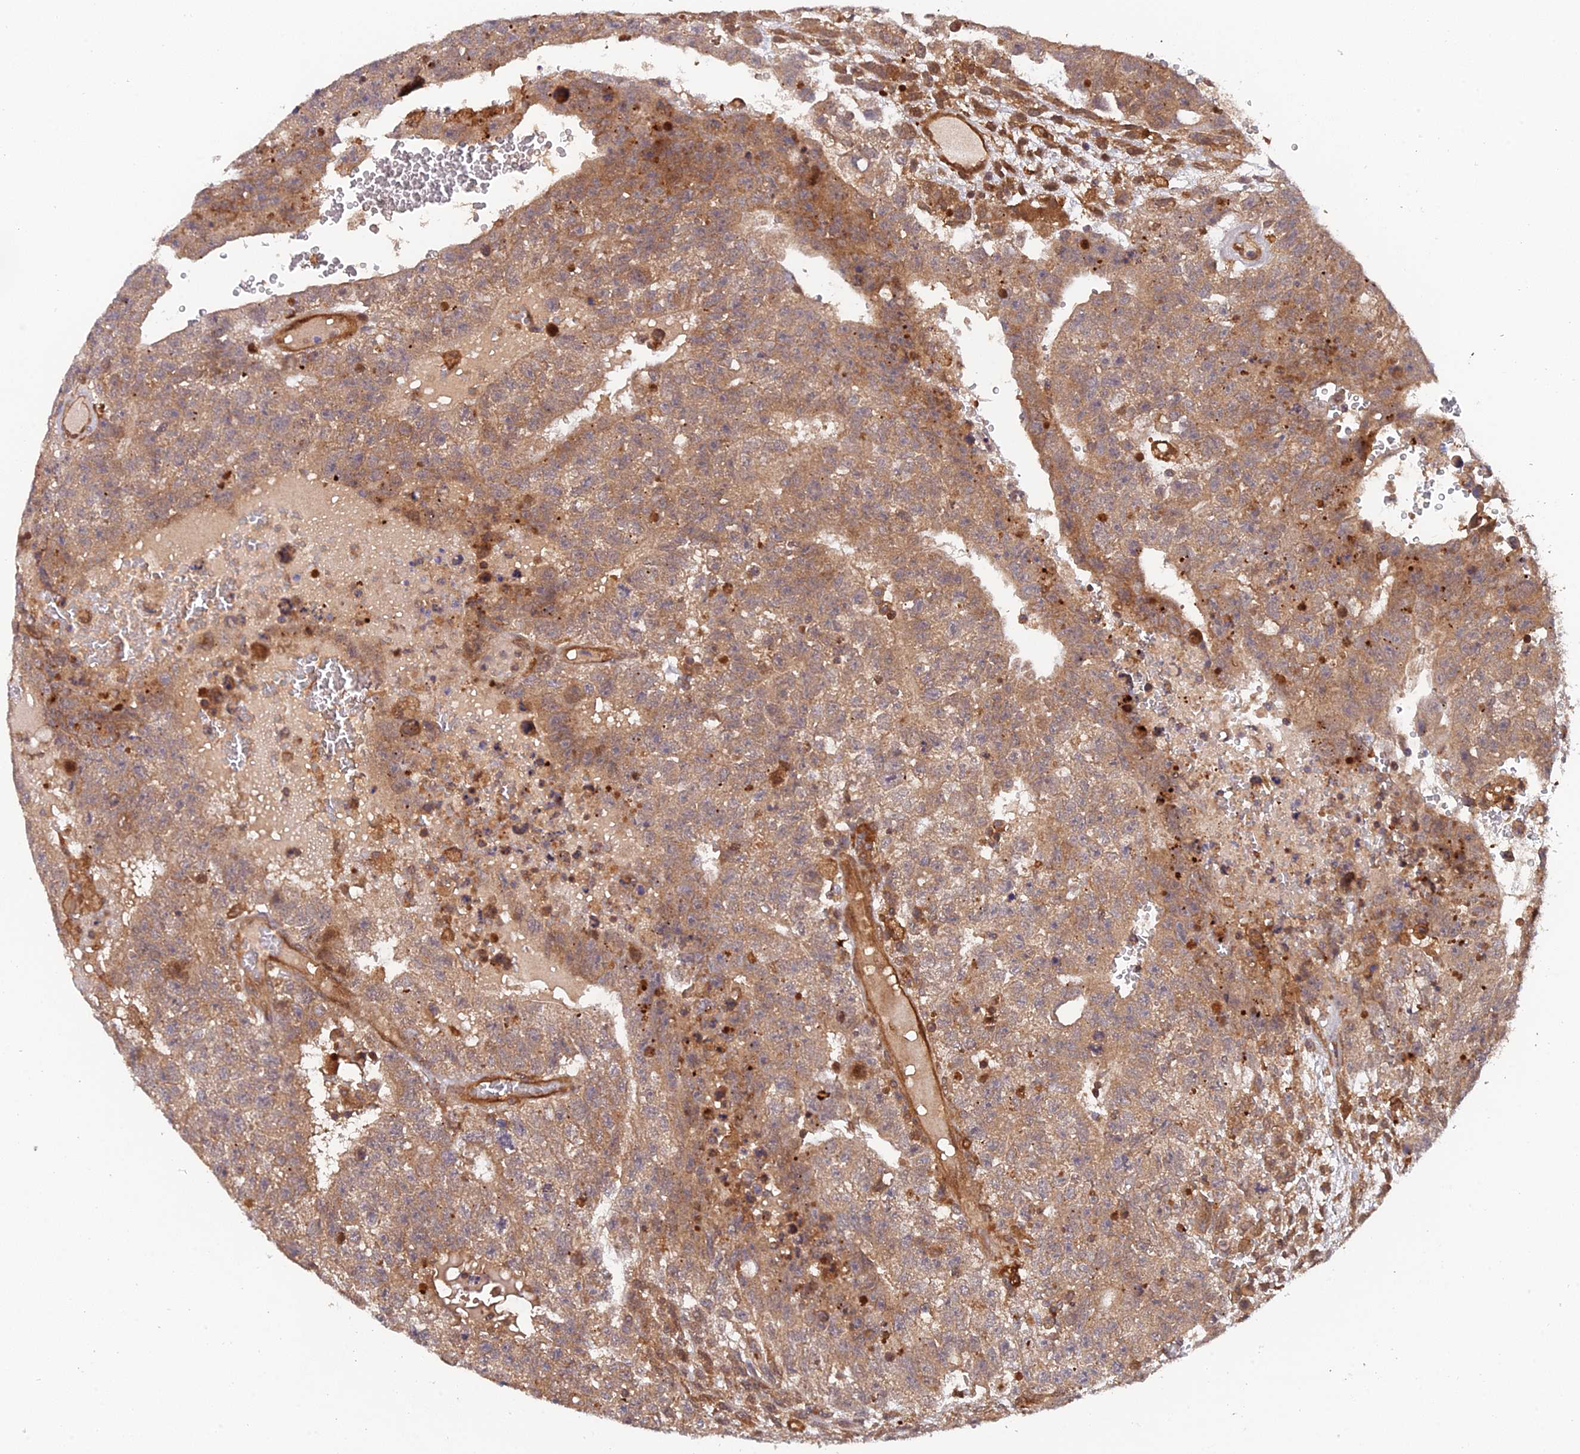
{"staining": {"intensity": "moderate", "quantity": ">75%", "location": "cytoplasmic/membranous"}, "tissue": "testis cancer", "cell_type": "Tumor cells", "image_type": "cancer", "snomed": [{"axis": "morphology", "description": "Carcinoma, Embryonal, NOS"}, {"axis": "topography", "description": "Testis"}], "caption": "Immunohistochemistry (IHC) histopathology image of neoplastic tissue: testis cancer (embryonal carcinoma) stained using IHC exhibits medium levels of moderate protein expression localized specifically in the cytoplasmic/membranous of tumor cells, appearing as a cytoplasmic/membranous brown color.", "gene": "ARL2BP", "patient": {"sex": "male", "age": 26}}